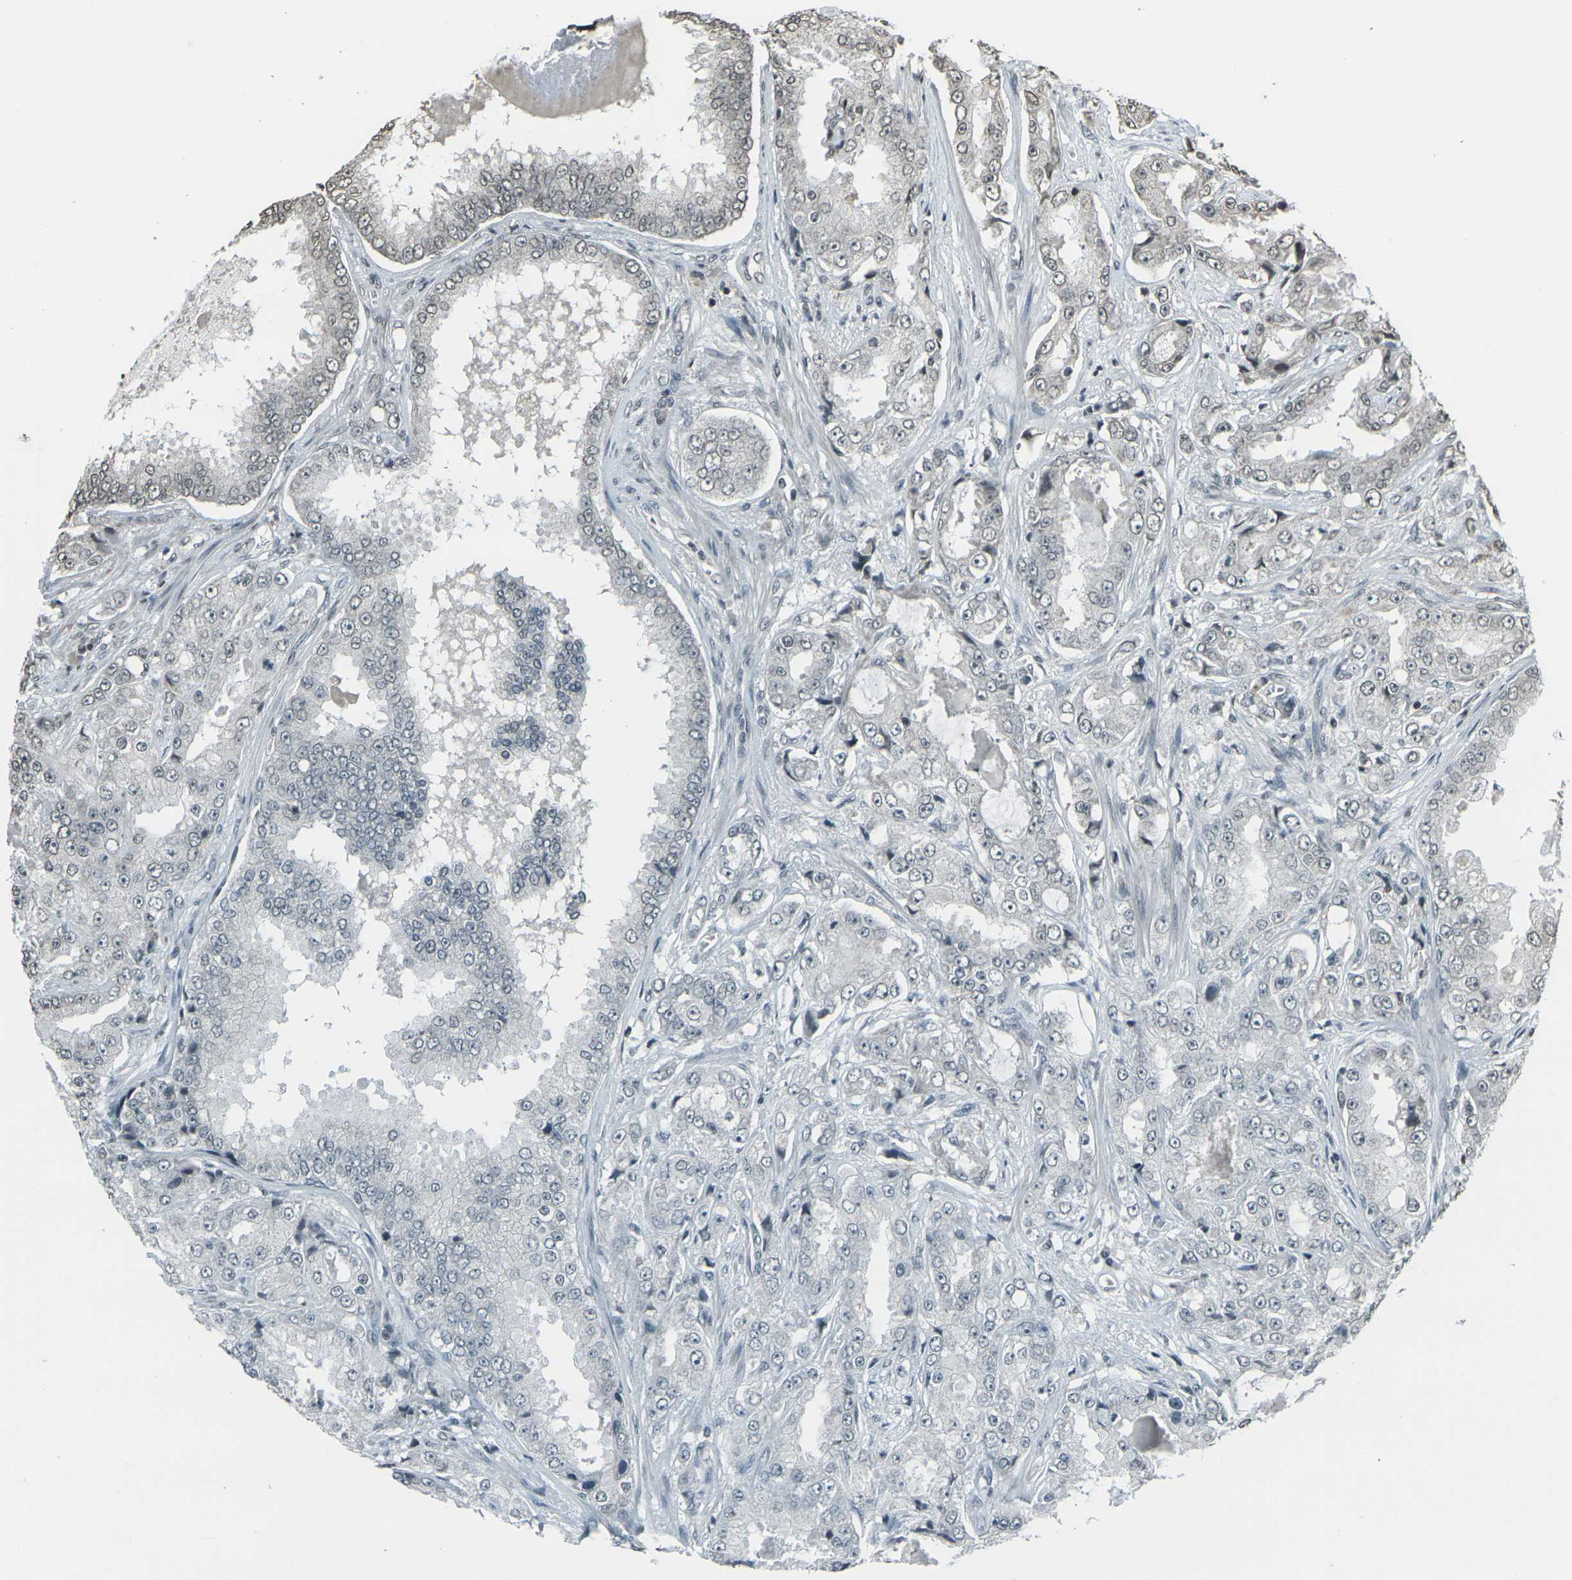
{"staining": {"intensity": "weak", "quantity": "<25%", "location": "nuclear"}, "tissue": "prostate cancer", "cell_type": "Tumor cells", "image_type": "cancer", "snomed": [{"axis": "morphology", "description": "Adenocarcinoma, High grade"}, {"axis": "topography", "description": "Prostate"}], "caption": "Image shows no significant protein positivity in tumor cells of prostate high-grade adenocarcinoma.", "gene": "PRPF8", "patient": {"sex": "male", "age": 73}}